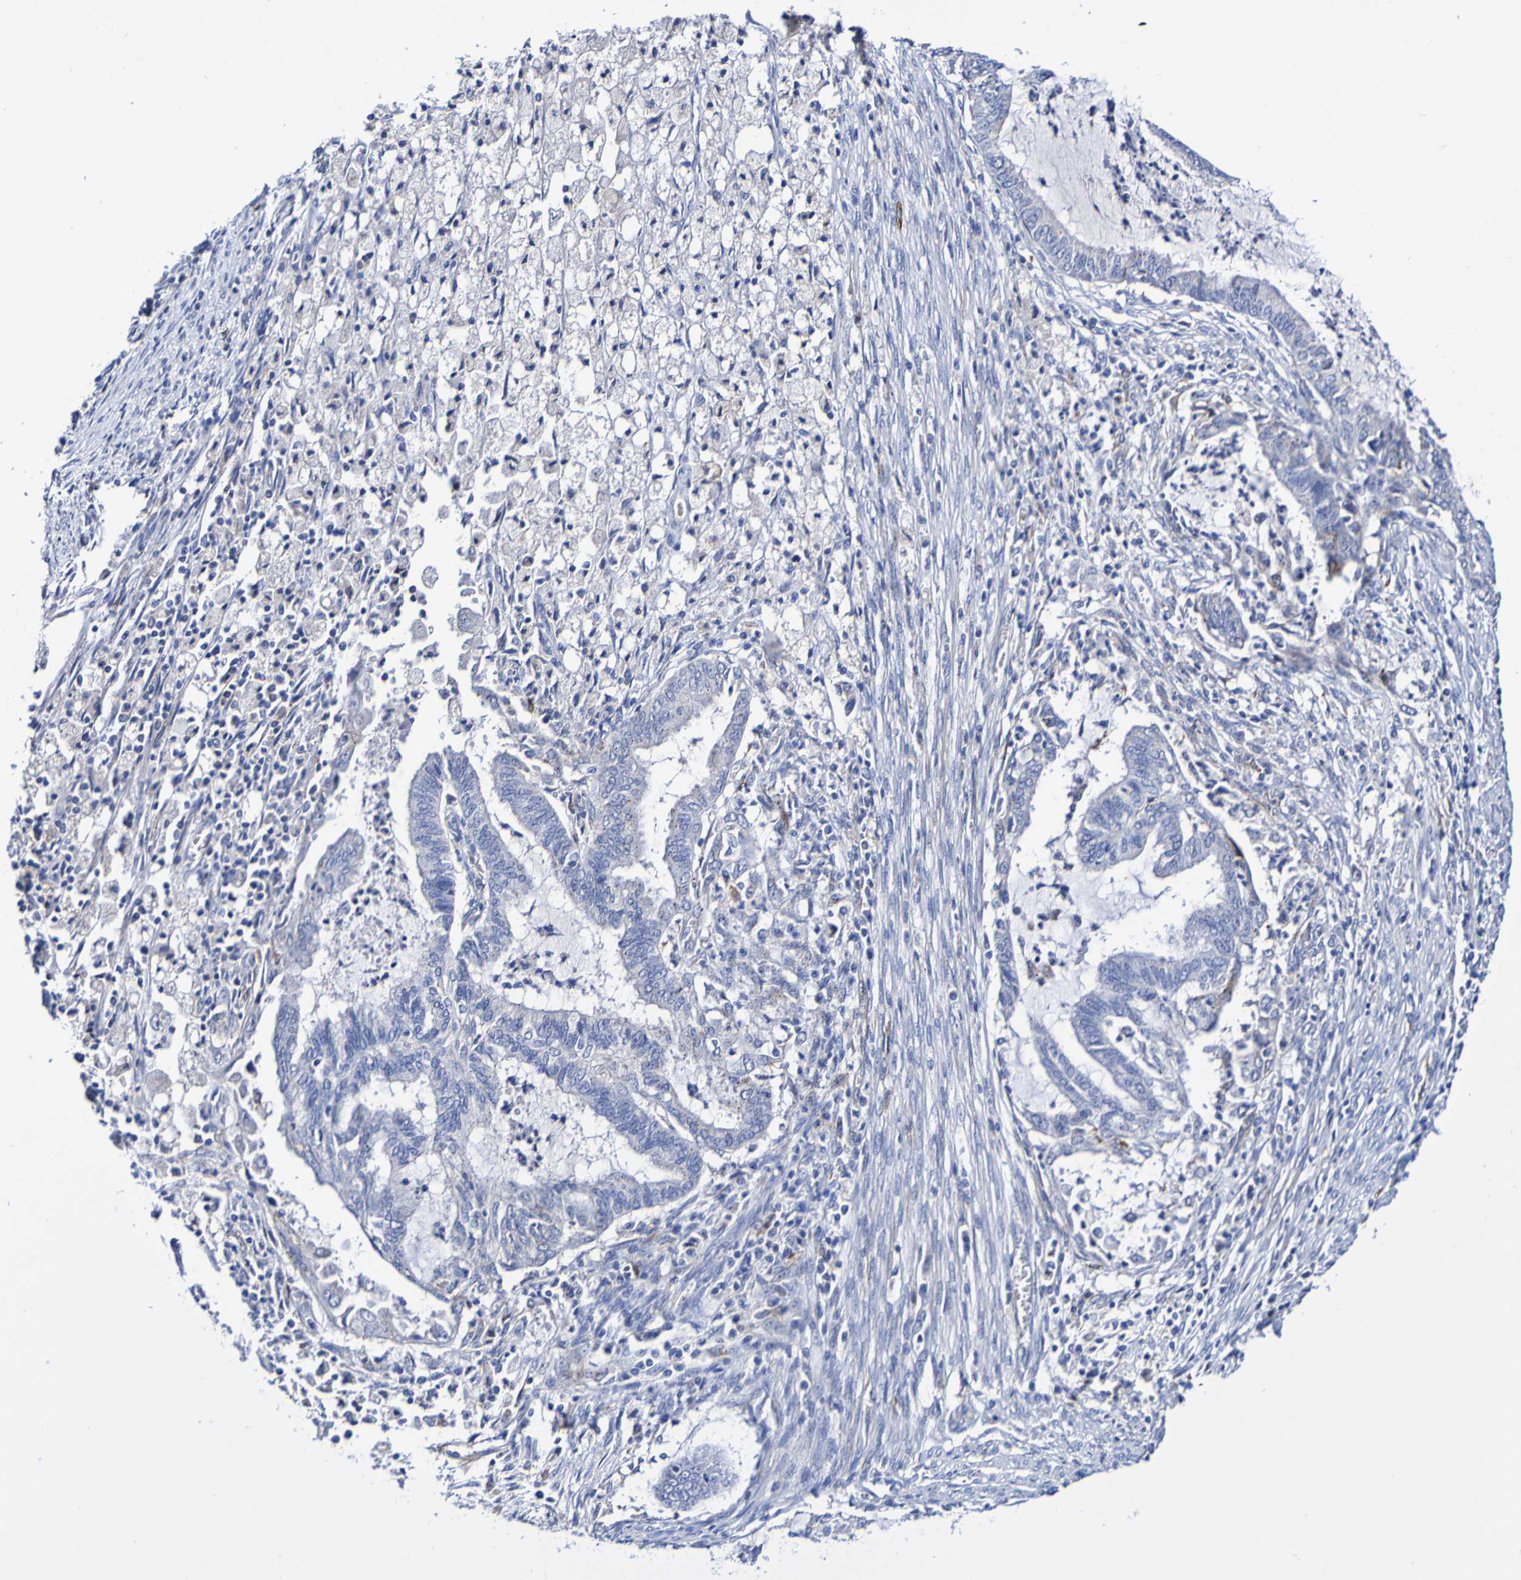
{"staining": {"intensity": "negative", "quantity": "none", "location": "none"}, "tissue": "cervical cancer", "cell_type": "Tumor cells", "image_type": "cancer", "snomed": [{"axis": "morphology", "description": "Normal tissue, NOS"}, {"axis": "morphology", "description": "Adenocarcinoma, NOS"}, {"axis": "topography", "description": "Cervix"}, {"axis": "topography", "description": "Endometrium"}], "caption": "High power microscopy micrograph of an IHC photomicrograph of cervical adenocarcinoma, revealing no significant positivity in tumor cells.", "gene": "SEZ6", "patient": {"sex": "female", "age": 86}}